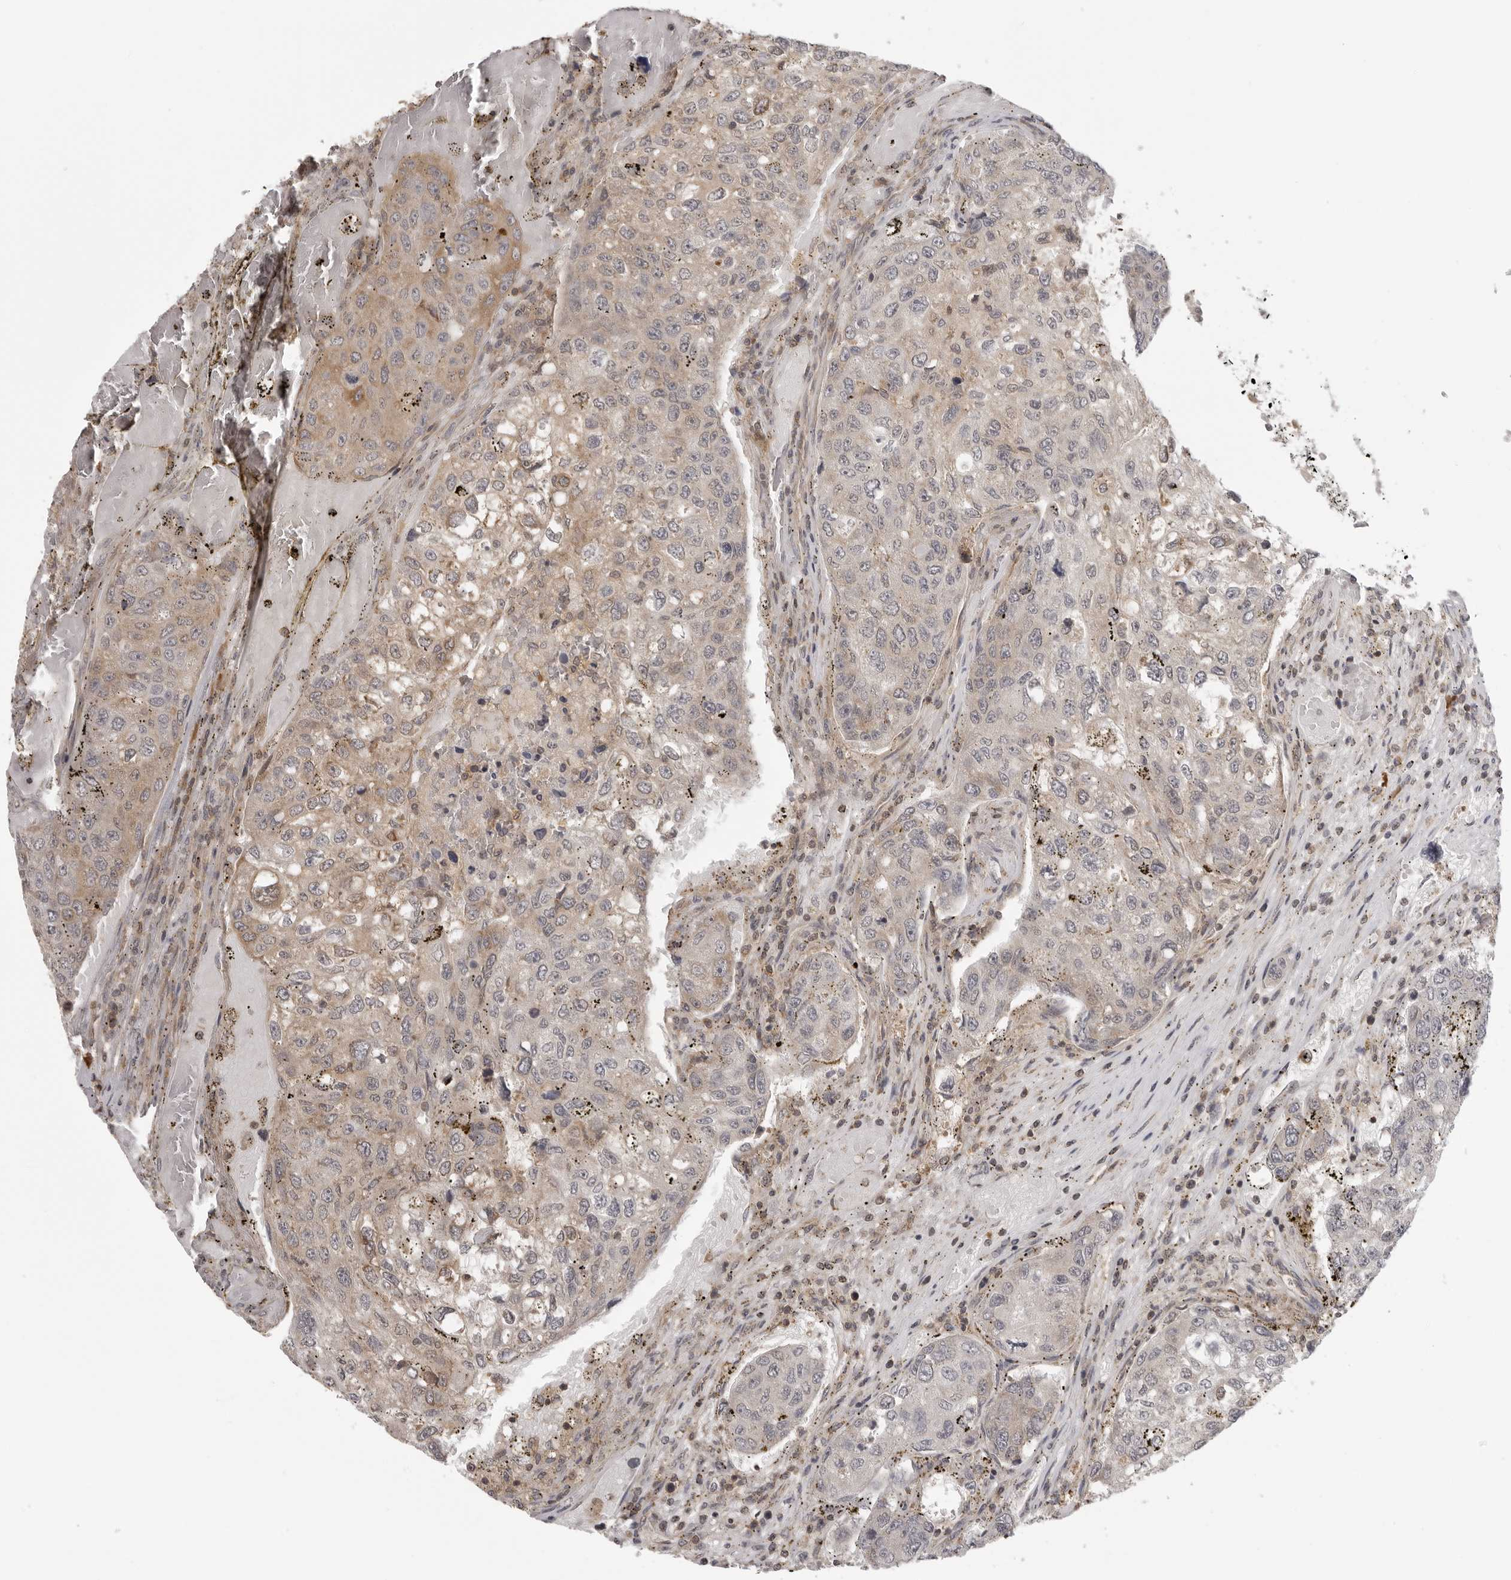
{"staining": {"intensity": "weak", "quantity": "25%-75%", "location": "cytoplasmic/membranous"}, "tissue": "urothelial cancer", "cell_type": "Tumor cells", "image_type": "cancer", "snomed": [{"axis": "morphology", "description": "Urothelial carcinoma, High grade"}, {"axis": "topography", "description": "Lymph node"}, {"axis": "topography", "description": "Urinary bladder"}], "caption": "Approximately 25%-75% of tumor cells in urothelial cancer exhibit weak cytoplasmic/membranous protein expression as visualized by brown immunohistochemical staining.", "gene": "PRRC2A", "patient": {"sex": "male", "age": 51}}